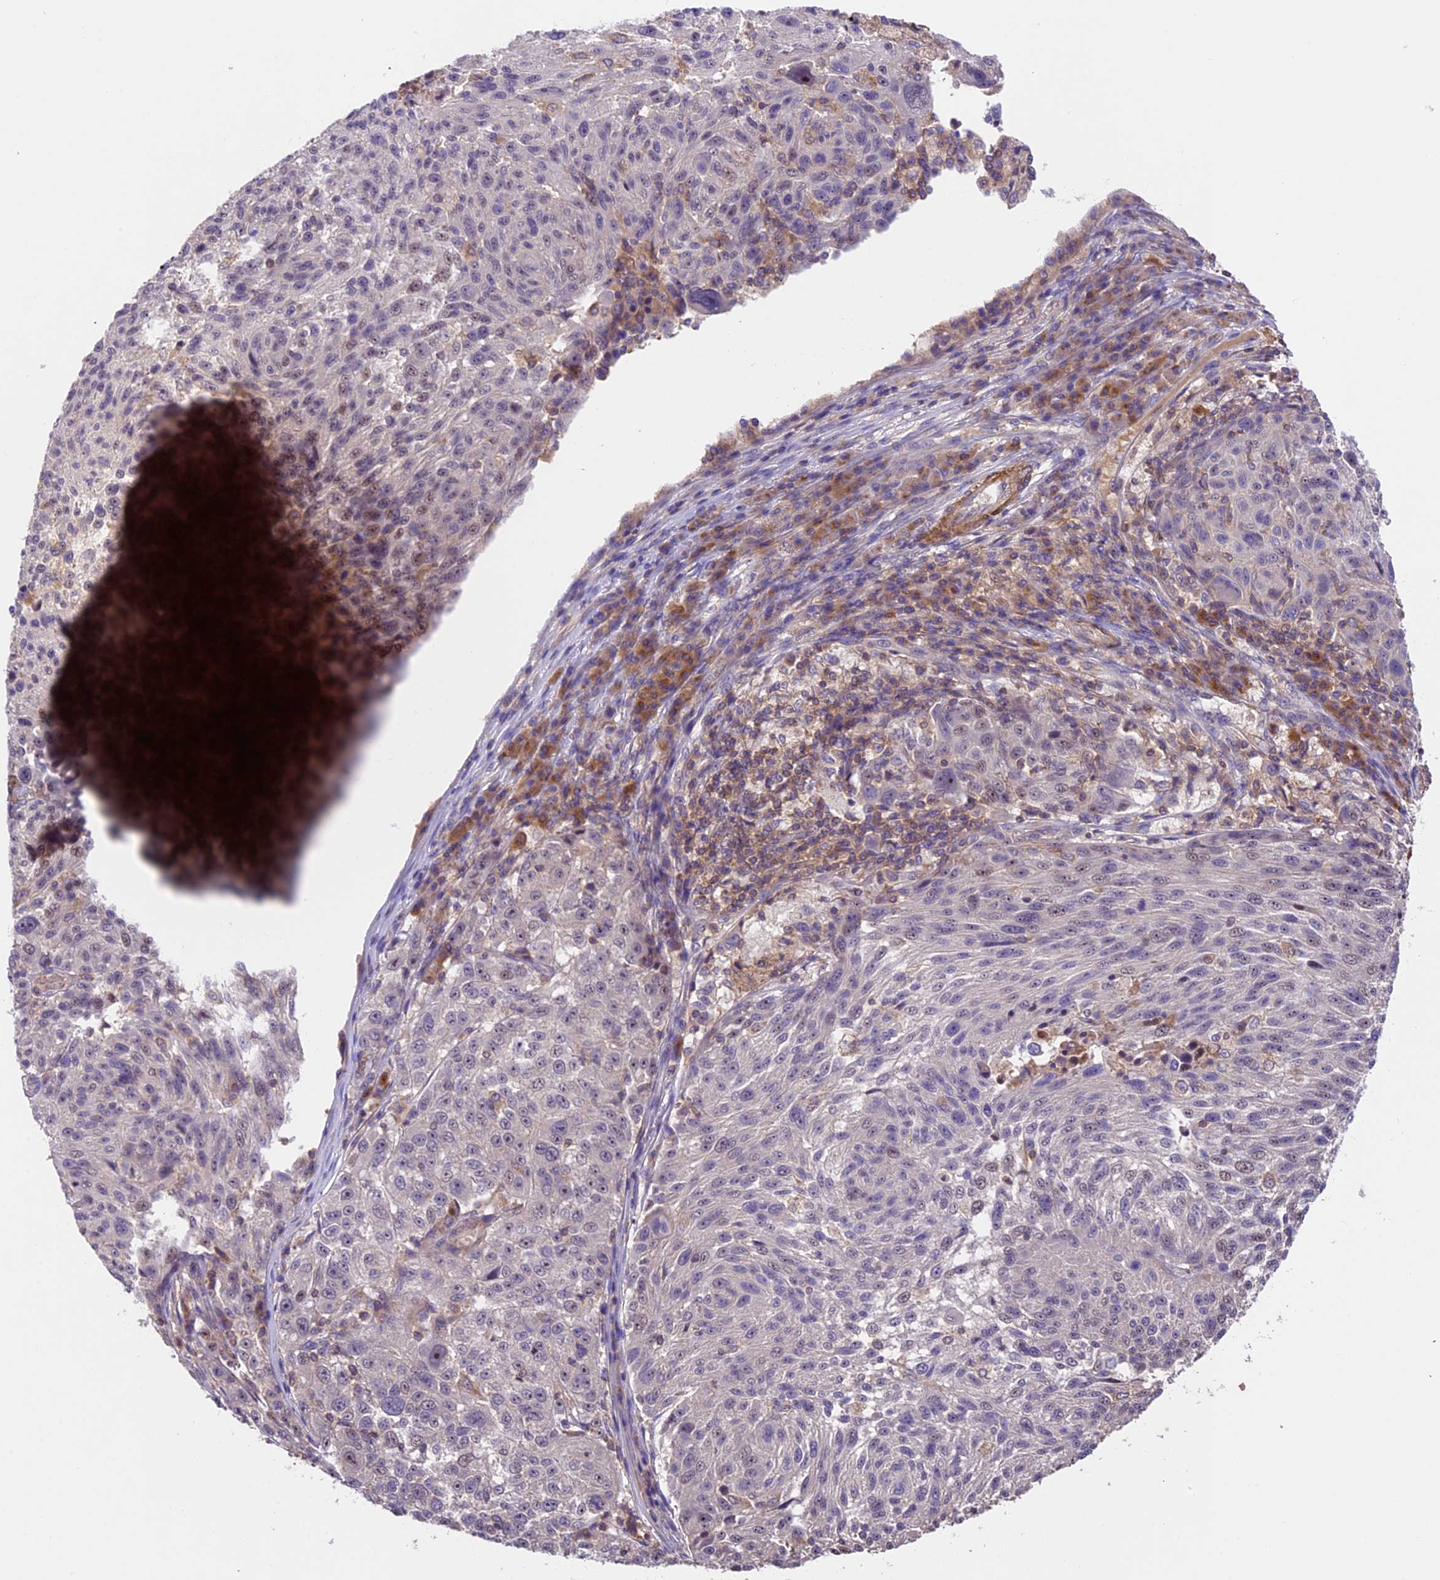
{"staining": {"intensity": "negative", "quantity": "none", "location": "none"}, "tissue": "melanoma", "cell_type": "Tumor cells", "image_type": "cancer", "snomed": [{"axis": "morphology", "description": "Malignant melanoma, NOS"}, {"axis": "topography", "description": "Skin"}], "caption": "This is an immunohistochemistry (IHC) photomicrograph of human malignant melanoma. There is no expression in tumor cells.", "gene": "TBC1D1", "patient": {"sex": "male", "age": 53}}